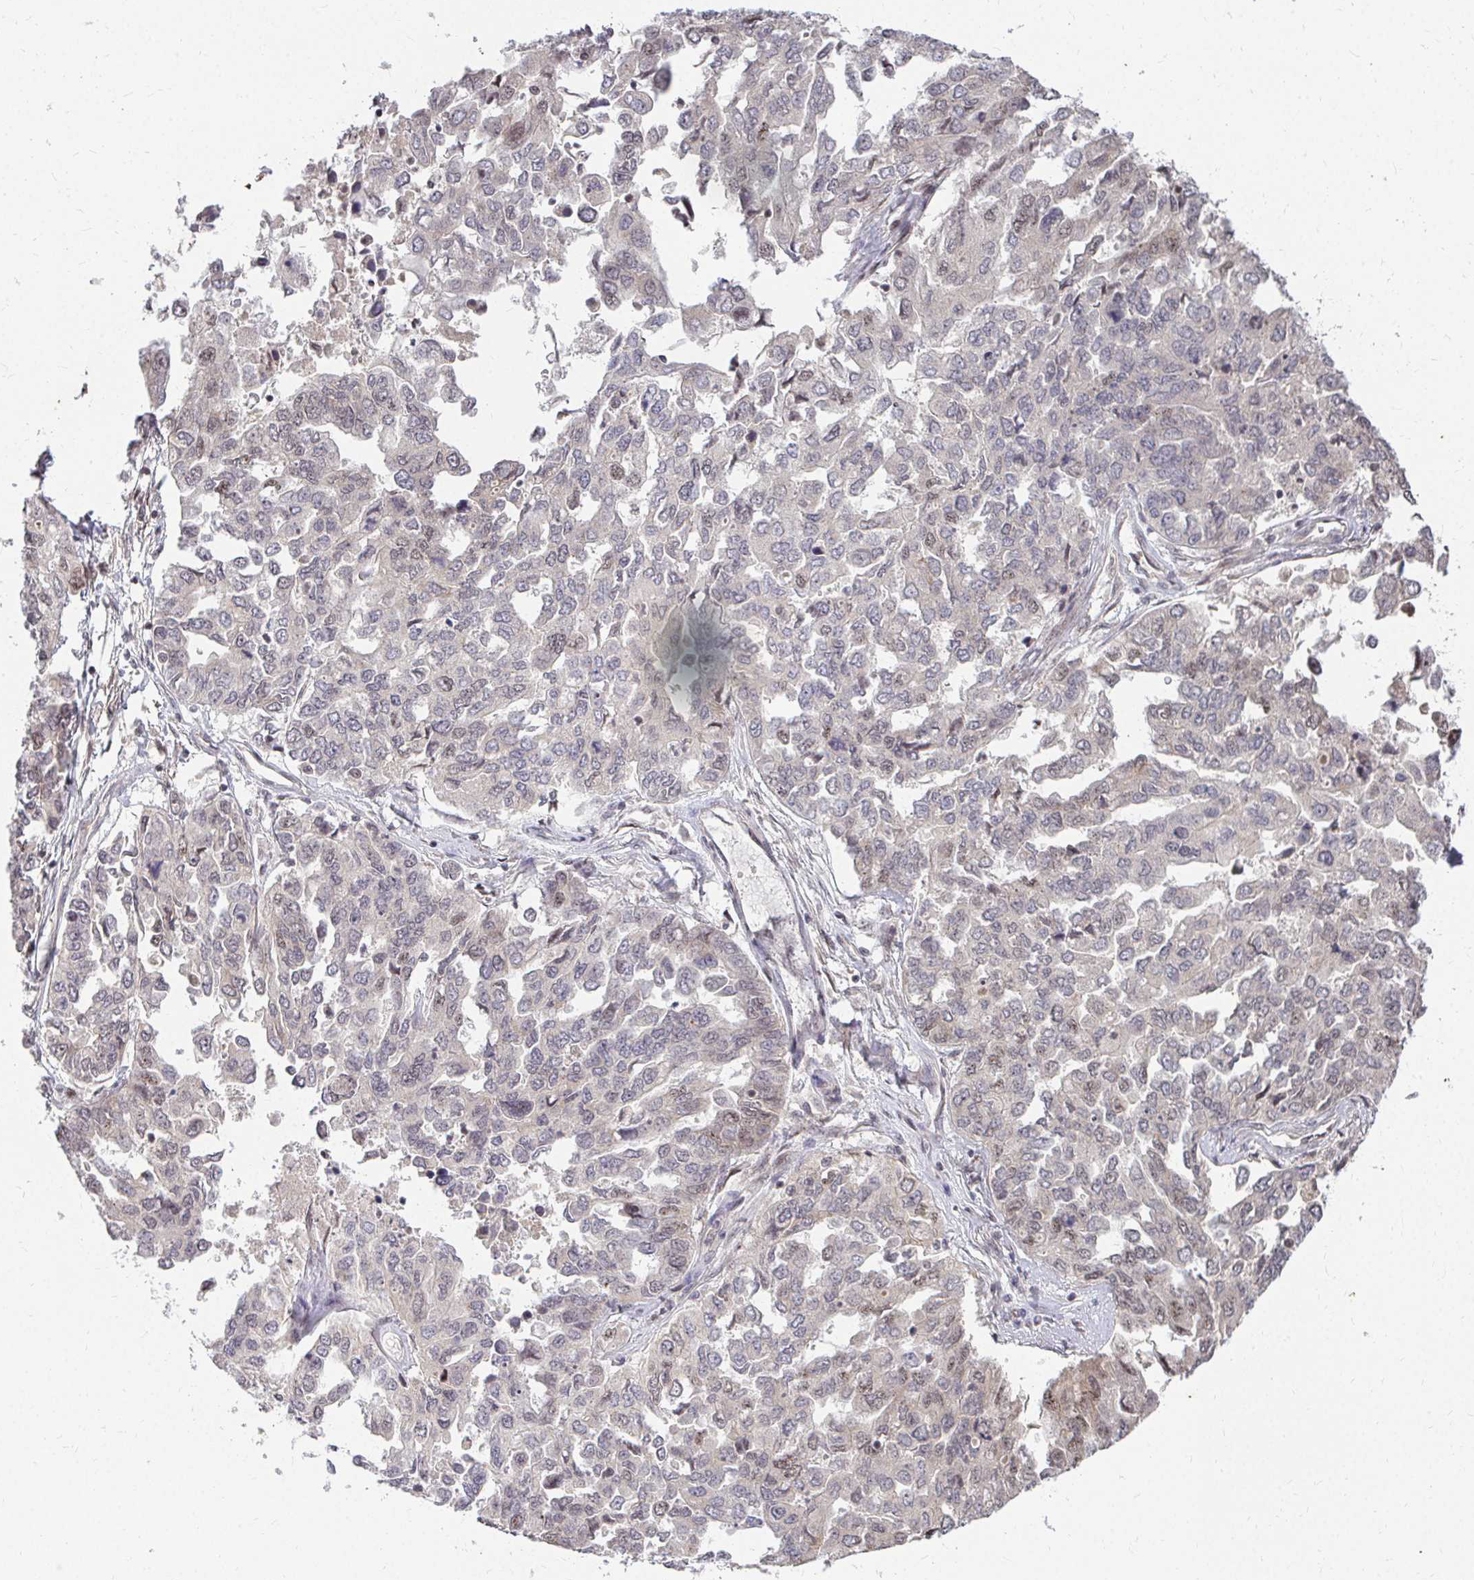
{"staining": {"intensity": "negative", "quantity": "none", "location": "none"}, "tissue": "ovarian cancer", "cell_type": "Tumor cells", "image_type": "cancer", "snomed": [{"axis": "morphology", "description": "Cystadenocarcinoma, serous, NOS"}, {"axis": "topography", "description": "Ovary"}], "caption": "Immunohistochemistry (IHC) micrograph of neoplastic tissue: human ovarian cancer stained with DAB (3,3'-diaminobenzidine) exhibits no significant protein expression in tumor cells.", "gene": "ANK3", "patient": {"sex": "female", "age": 53}}